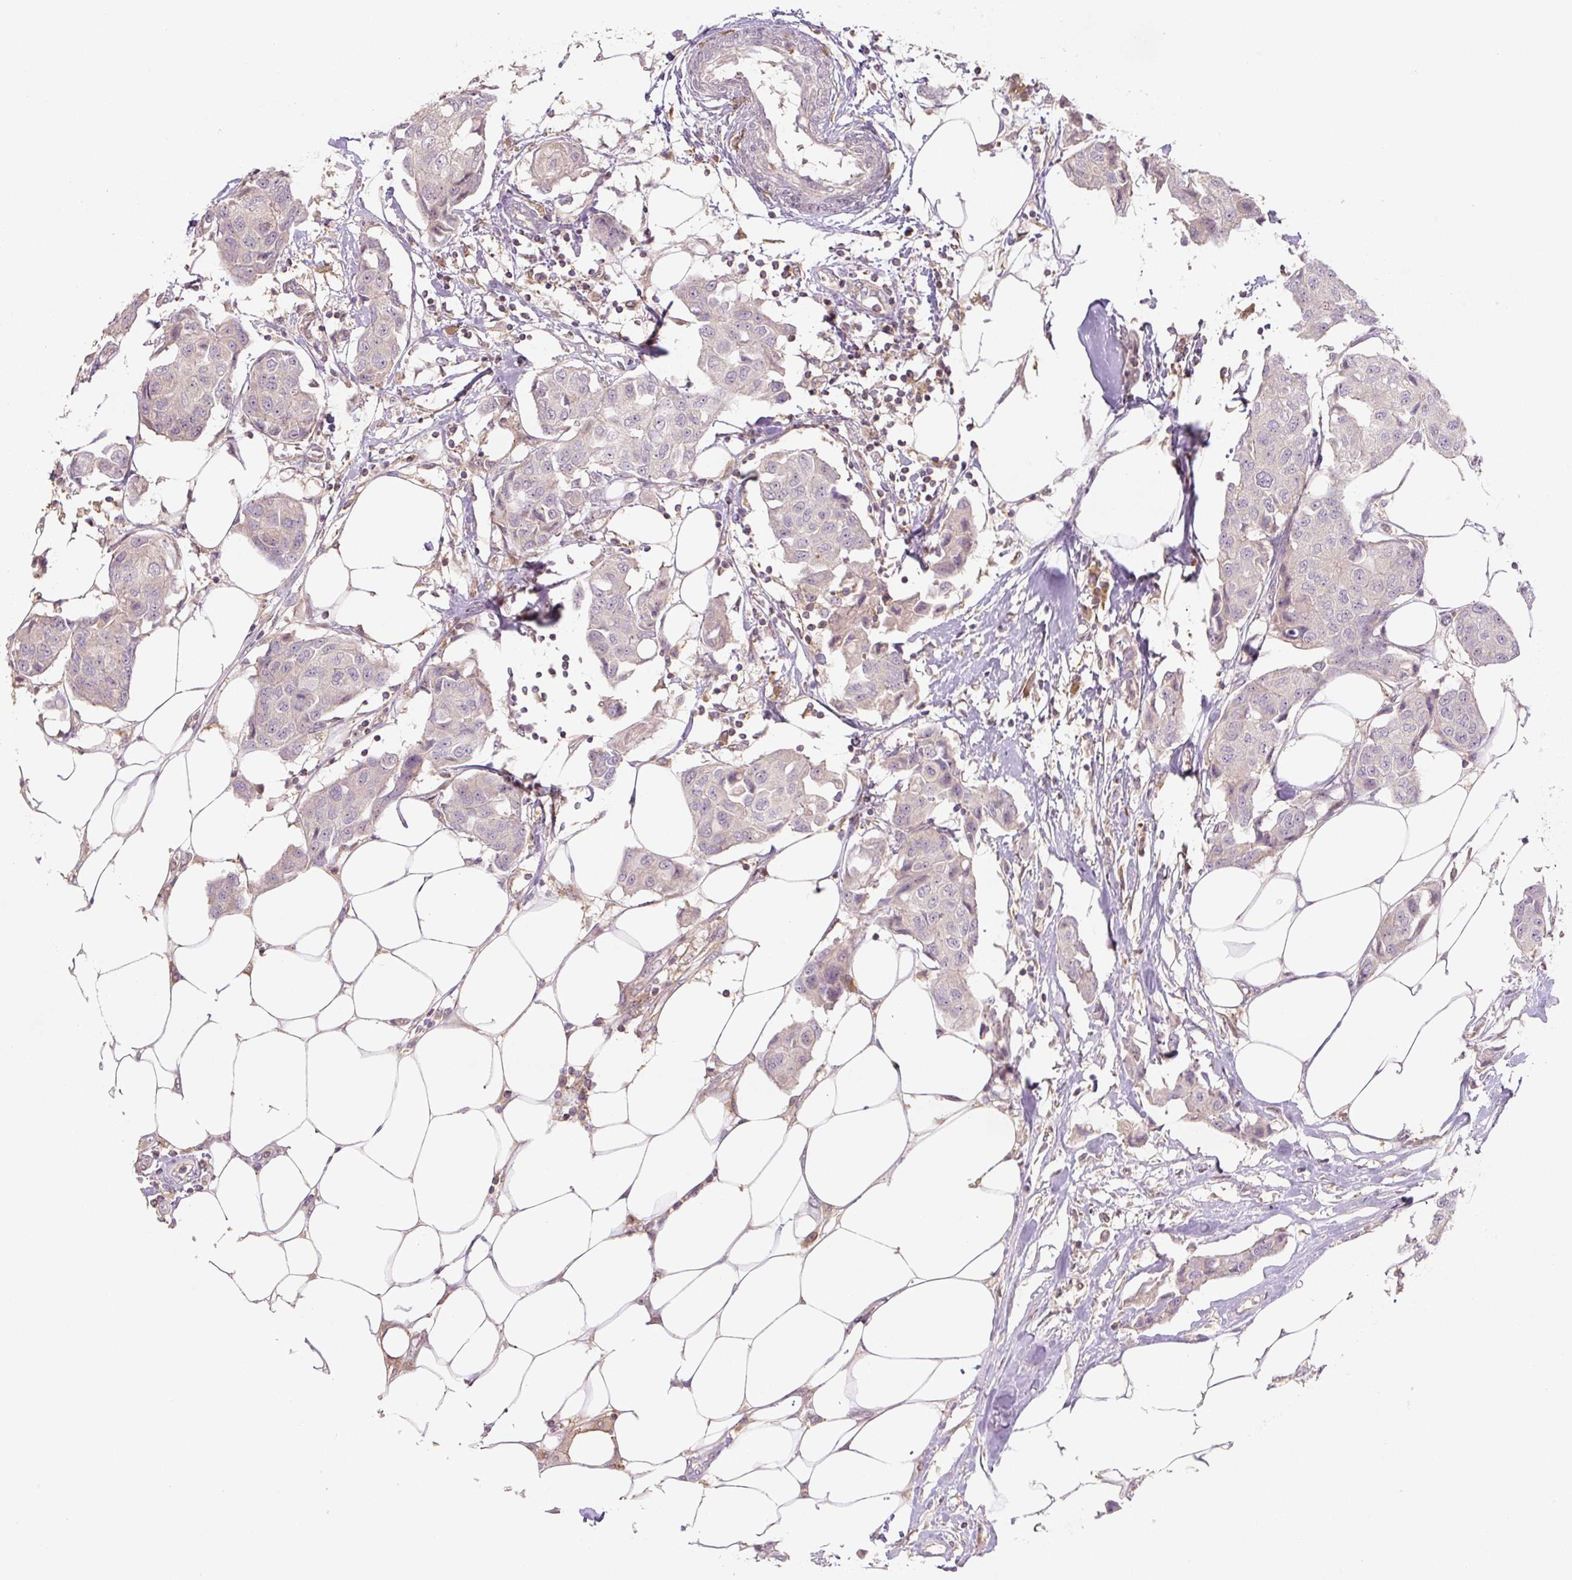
{"staining": {"intensity": "weak", "quantity": "<25%", "location": "cytoplasmic/membranous"}, "tissue": "breast cancer", "cell_type": "Tumor cells", "image_type": "cancer", "snomed": [{"axis": "morphology", "description": "Duct carcinoma"}, {"axis": "topography", "description": "Breast"}, {"axis": "topography", "description": "Lymph node"}], "caption": "Immunohistochemical staining of infiltrating ductal carcinoma (breast) reveals no significant positivity in tumor cells.", "gene": "C2orf73", "patient": {"sex": "female", "age": 80}}